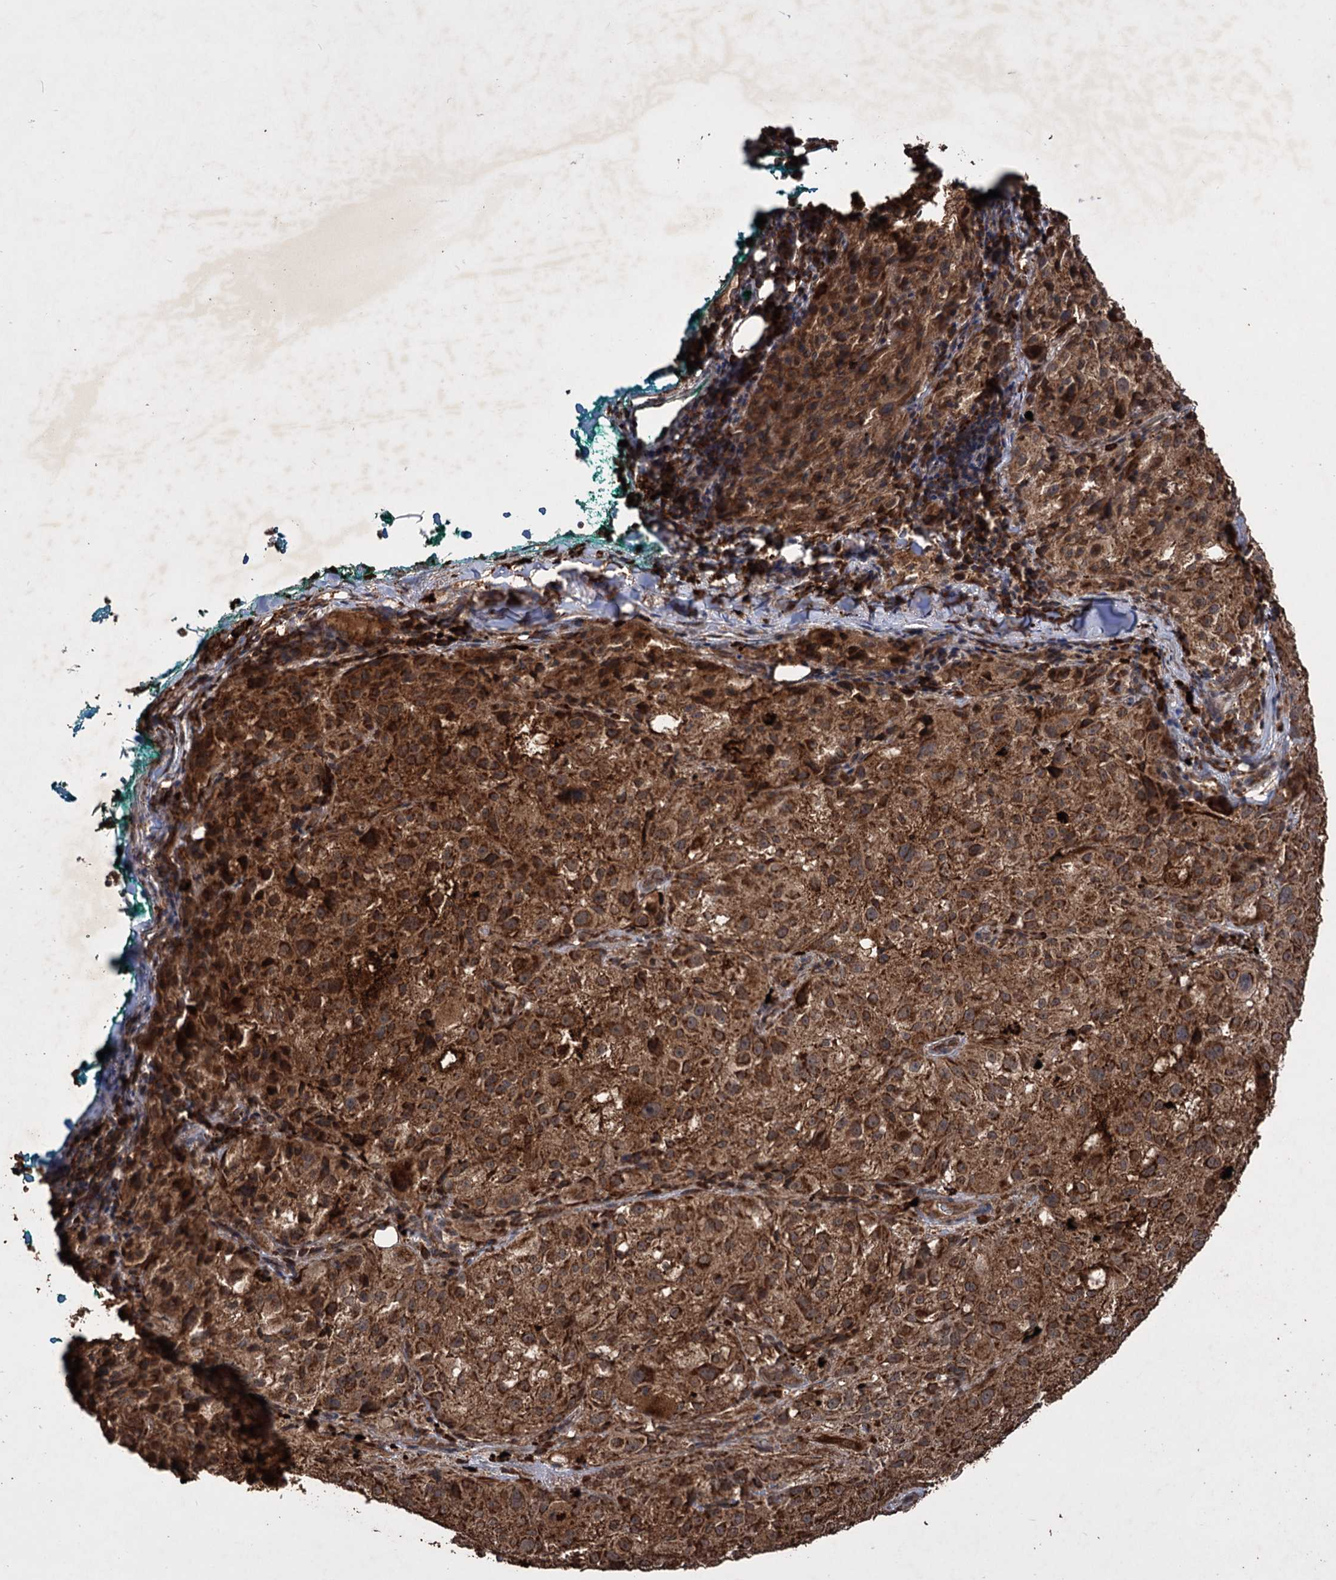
{"staining": {"intensity": "strong", "quantity": ">75%", "location": "cytoplasmic/membranous"}, "tissue": "melanoma", "cell_type": "Tumor cells", "image_type": "cancer", "snomed": [{"axis": "morphology", "description": "Necrosis, NOS"}, {"axis": "morphology", "description": "Malignant melanoma, NOS"}, {"axis": "topography", "description": "Skin"}], "caption": "About >75% of tumor cells in malignant melanoma exhibit strong cytoplasmic/membranous protein expression as visualized by brown immunohistochemical staining.", "gene": "IPO4", "patient": {"sex": "female", "age": 87}}